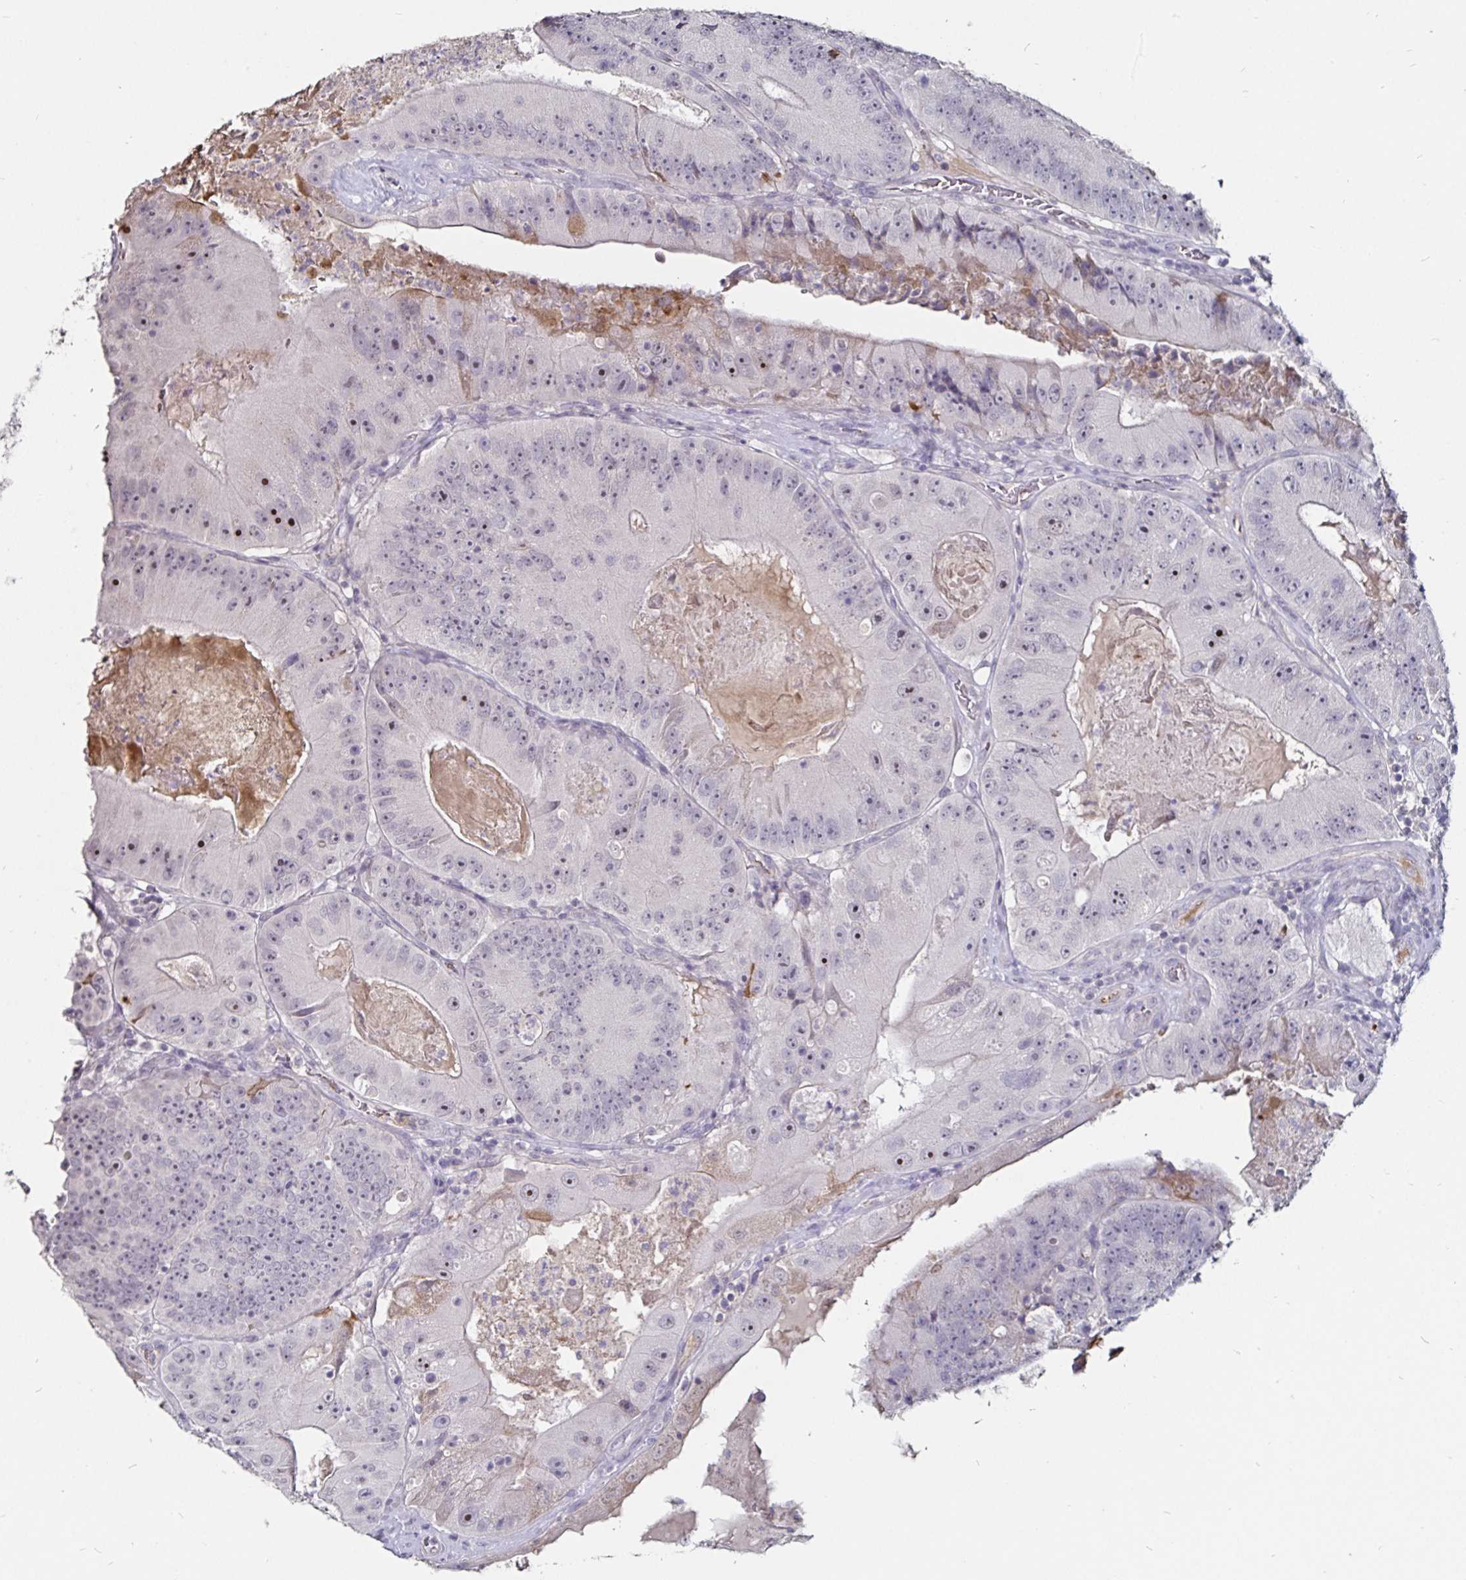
{"staining": {"intensity": "moderate", "quantity": "<25%", "location": "nuclear"}, "tissue": "colorectal cancer", "cell_type": "Tumor cells", "image_type": "cancer", "snomed": [{"axis": "morphology", "description": "Adenocarcinoma, NOS"}, {"axis": "topography", "description": "Colon"}], "caption": "Immunohistochemistry staining of adenocarcinoma (colorectal), which reveals low levels of moderate nuclear positivity in approximately <25% of tumor cells indicating moderate nuclear protein expression. The staining was performed using DAB (3,3'-diaminobenzidine) (brown) for protein detection and nuclei were counterstained in hematoxylin (blue).", "gene": "FAIM2", "patient": {"sex": "female", "age": 86}}